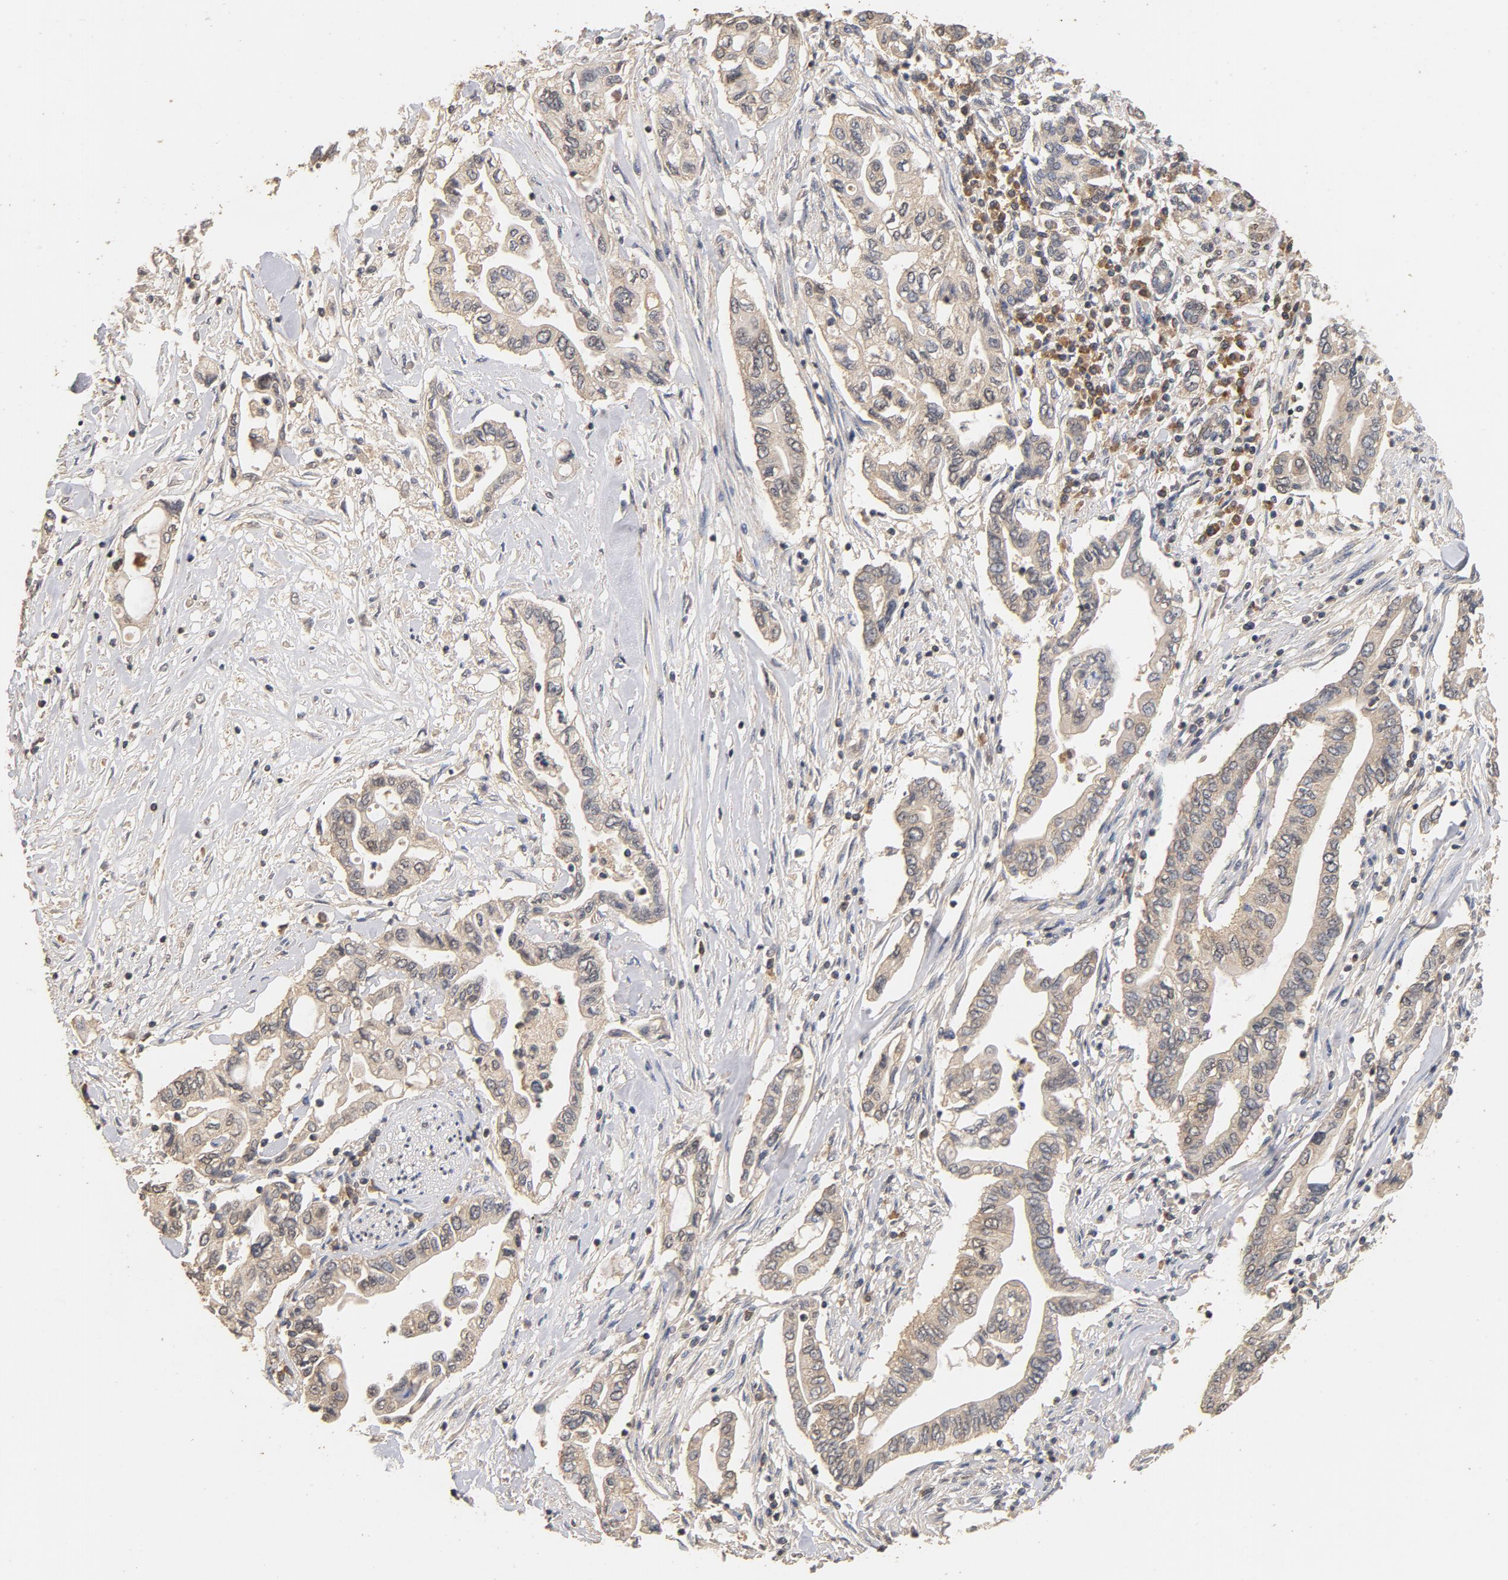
{"staining": {"intensity": "weak", "quantity": ">75%", "location": "cytoplasmic/membranous"}, "tissue": "pancreatic cancer", "cell_type": "Tumor cells", "image_type": "cancer", "snomed": [{"axis": "morphology", "description": "Adenocarcinoma, NOS"}, {"axis": "topography", "description": "Pancreas"}], "caption": "Immunohistochemical staining of human pancreatic cancer displays weak cytoplasmic/membranous protein expression in about >75% of tumor cells. The staining was performed using DAB, with brown indicating positive protein expression. Nuclei are stained blue with hematoxylin.", "gene": "DDX6", "patient": {"sex": "female", "age": 57}}